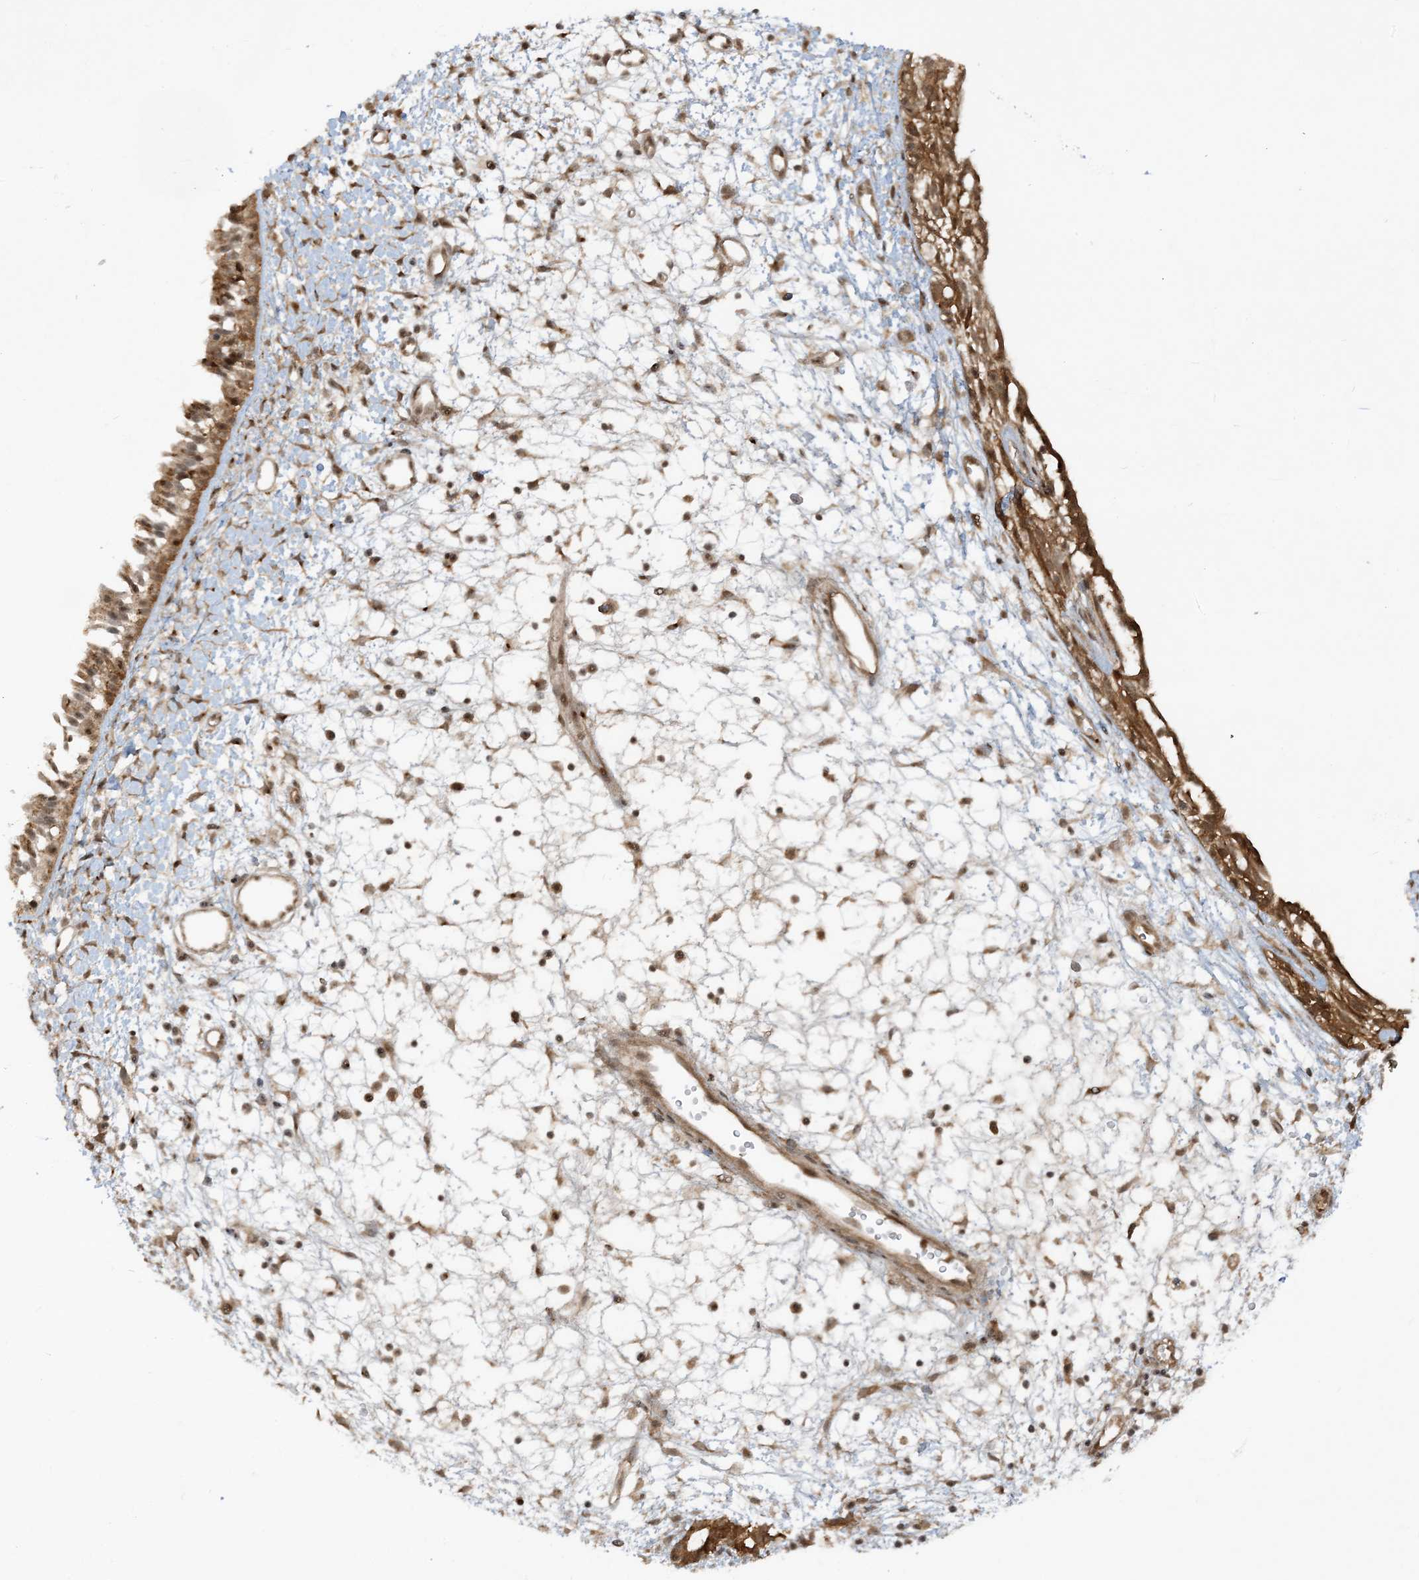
{"staining": {"intensity": "moderate", "quantity": ">75%", "location": "cytoplasmic/membranous,nuclear"}, "tissue": "nasopharynx", "cell_type": "Respiratory epithelial cells", "image_type": "normal", "snomed": [{"axis": "morphology", "description": "Normal tissue, NOS"}, {"axis": "topography", "description": "Nasopharynx"}], "caption": "The micrograph reveals staining of benign nasopharynx, revealing moderate cytoplasmic/membranous,nuclear protein positivity (brown color) within respiratory epithelial cells. (DAB (3,3'-diaminobenzidine) IHC with brightfield microscopy, high magnification).", "gene": "CERT1", "patient": {"sex": "male", "age": 22}}